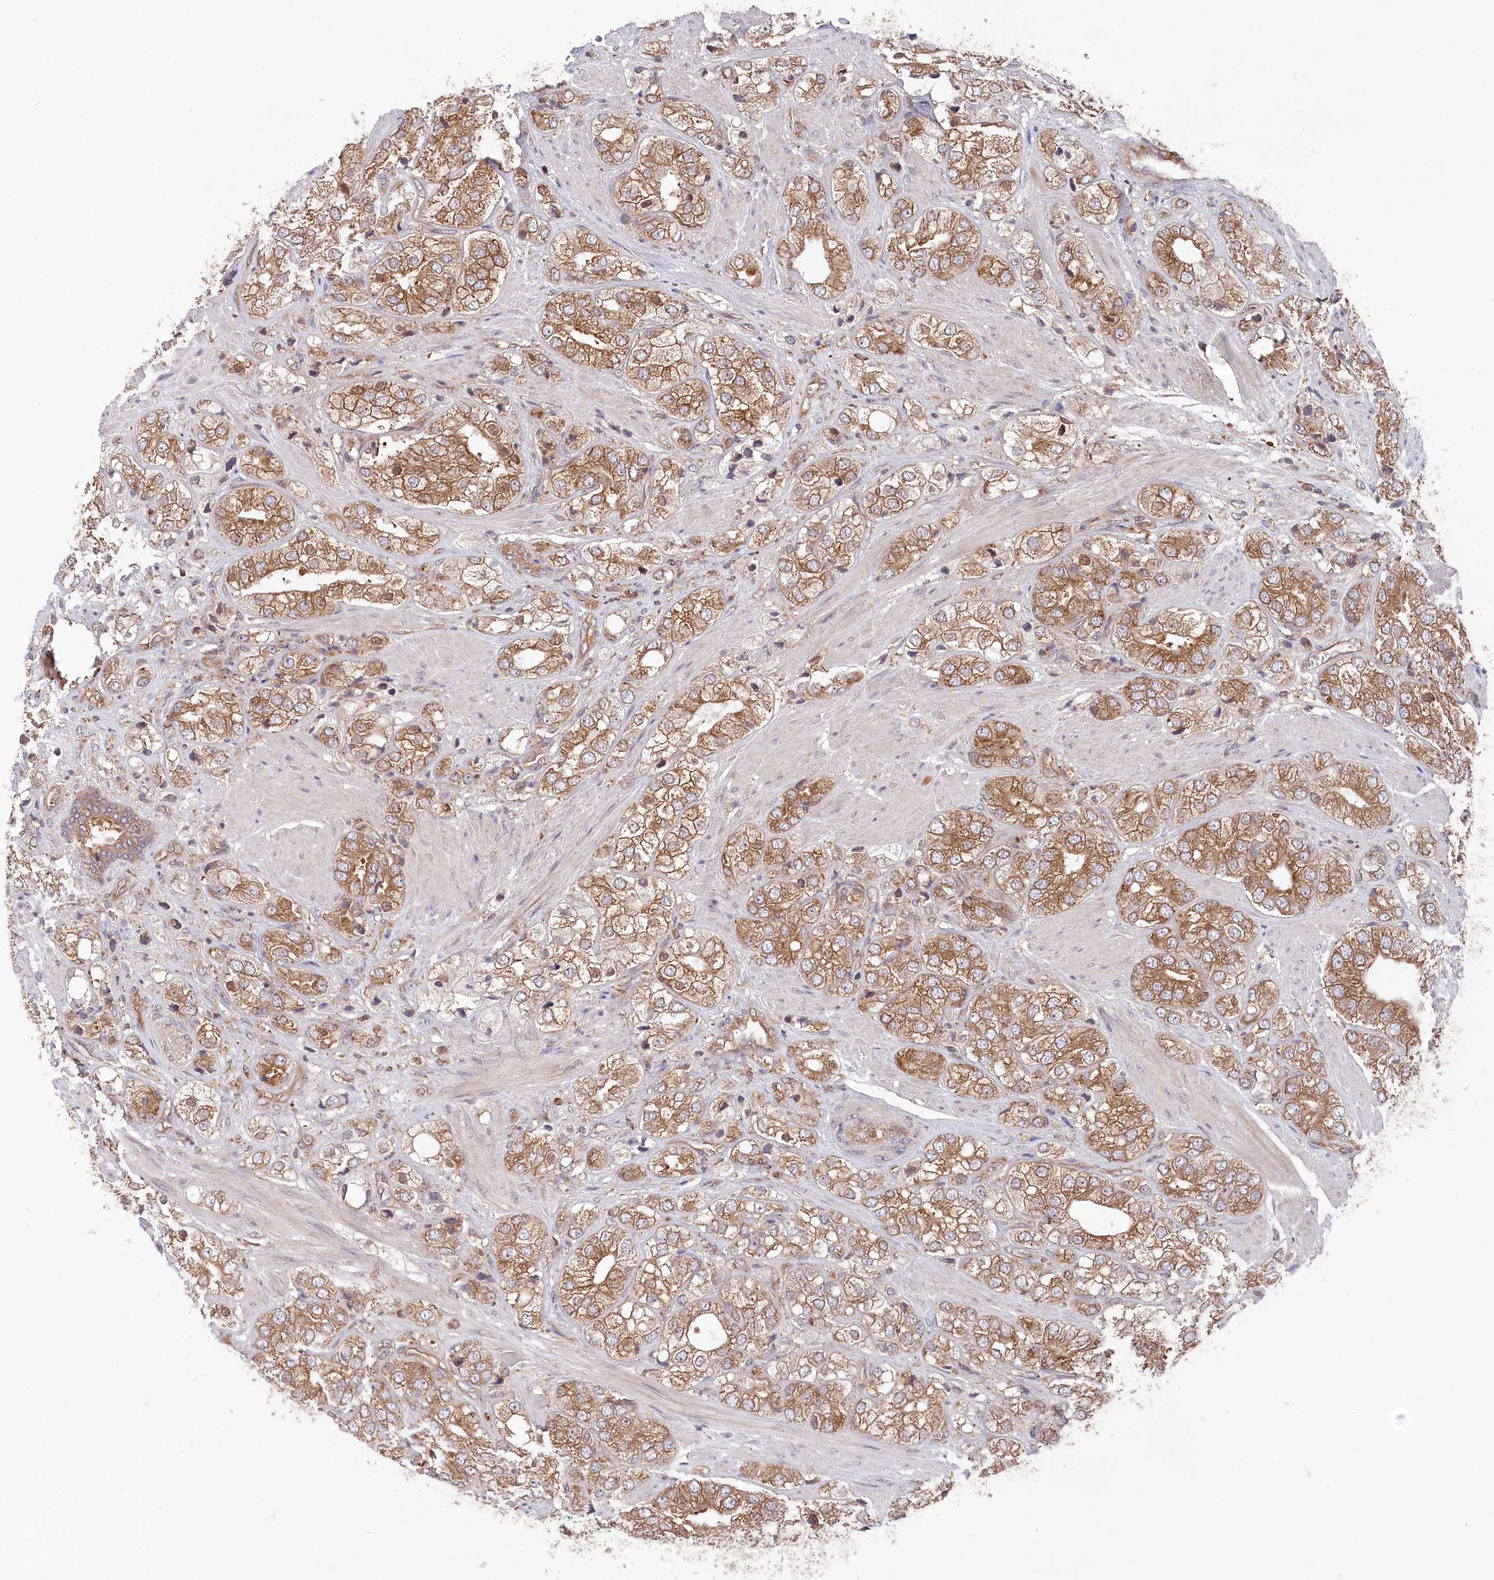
{"staining": {"intensity": "moderate", "quantity": ">75%", "location": "cytoplasmic/membranous"}, "tissue": "prostate cancer", "cell_type": "Tumor cells", "image_type": "cancer", "snomed": [{"axis": "morphology", "description": "Adenocarcinoma, High grade"}, {"axis": "topography", "description": "Prostate"}], "caption": "This photomicrograph reveals IHC staining of prostate cancer (high-grade adenocarcinoma), with medium moderate cytoplasmic/membranous positivity in about >75% of tumor cells.", "gene": "PPP1R21", "patient": {"sex": "male", "age": 50}}